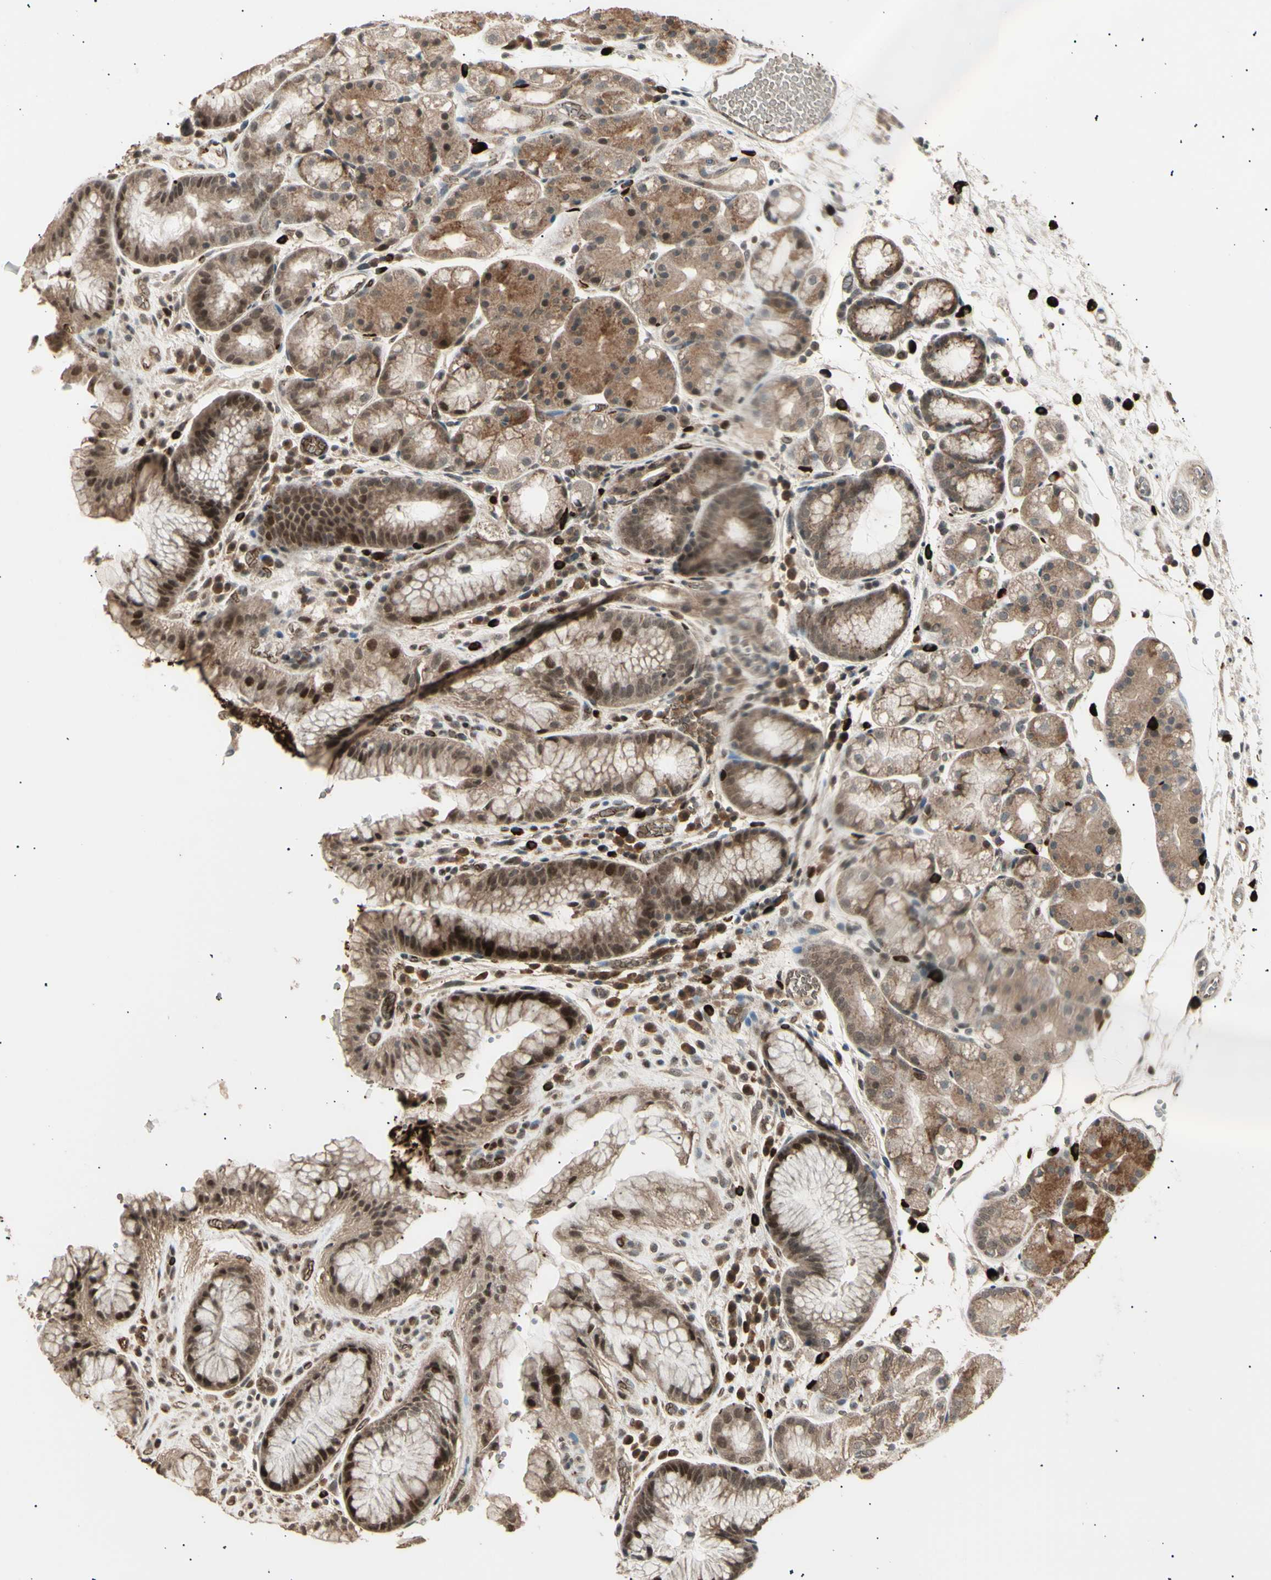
{"staining": {"intensity": "moderate", "quantity": ">75%", "location": "cytoplasmic/membranous,nuclear"}, "tissue": "stomach", "cell_type": "Glandular cells", "image_type": "normal", "snomed": [{"axis": "morphology", "description": "Normal tissue, NOS"}, {"axis": "topography", "description": "Stomach, upper"}], "caption": "Protein staining of normal stomach displays moderate cytoplasmic/membranous,nuclear positivity in about >75% of glandular cells.", "gene": "NUAK2", "patient": {"sex": "male", "age": 72}}